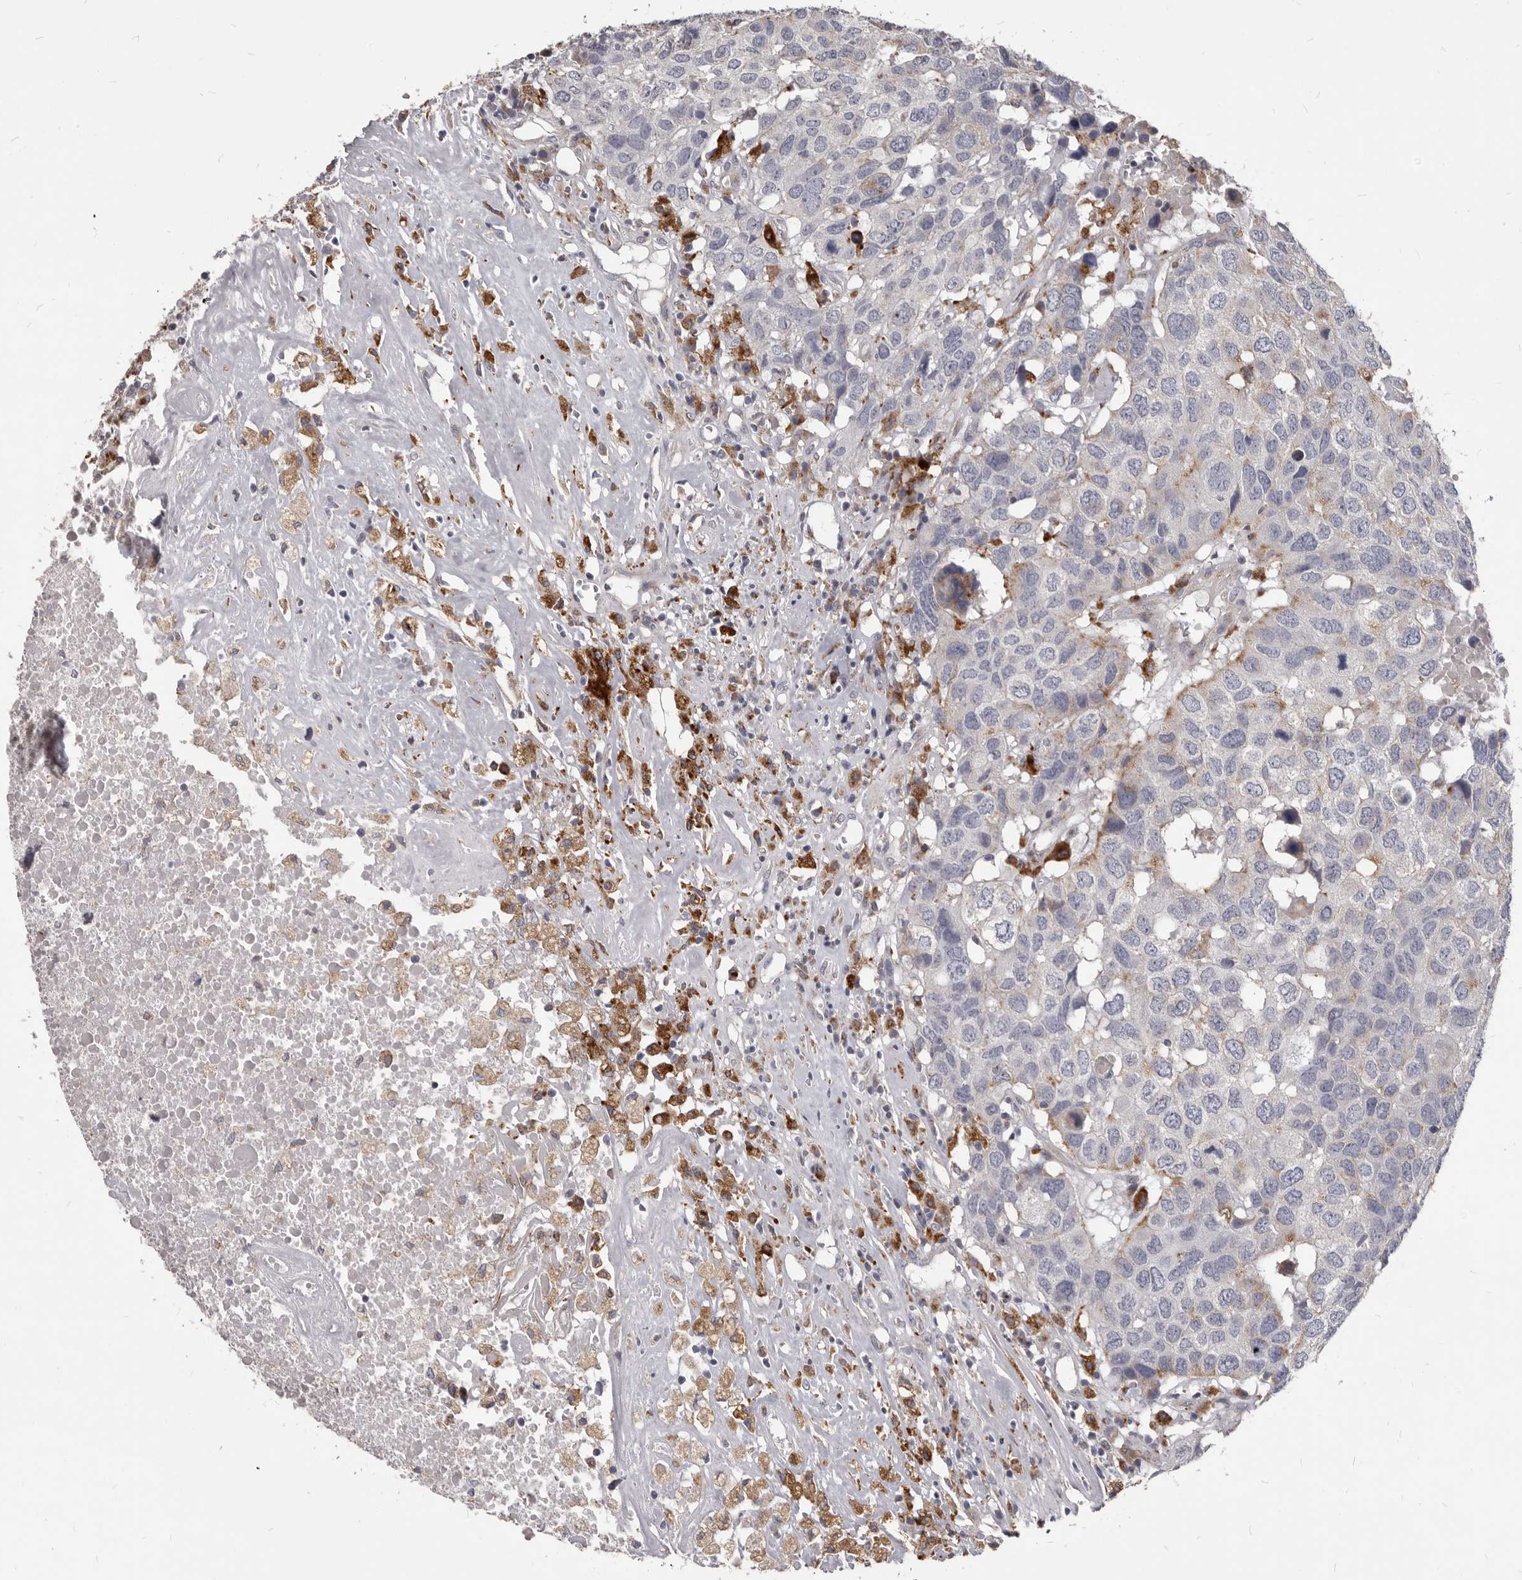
{"staining": {"intensity": "negative", "quantity": "none", "location": "none"}, "tissue": "head and neck cancer", "cell_type": "Tumor cells", "image_type": "cancer", "snomed": [{"axis": "morphology", "description": "Squamous cell carcinoma, NOS"}, {"axis": "topography", "description": "Head-Neck"}], "caption": "Protein analysis of head and neck squamous cell carcinoma exhibits no significant staining in tumor cells.", "gene": "PI4K2A", "patient": {"sex": "male", "age": 66}}